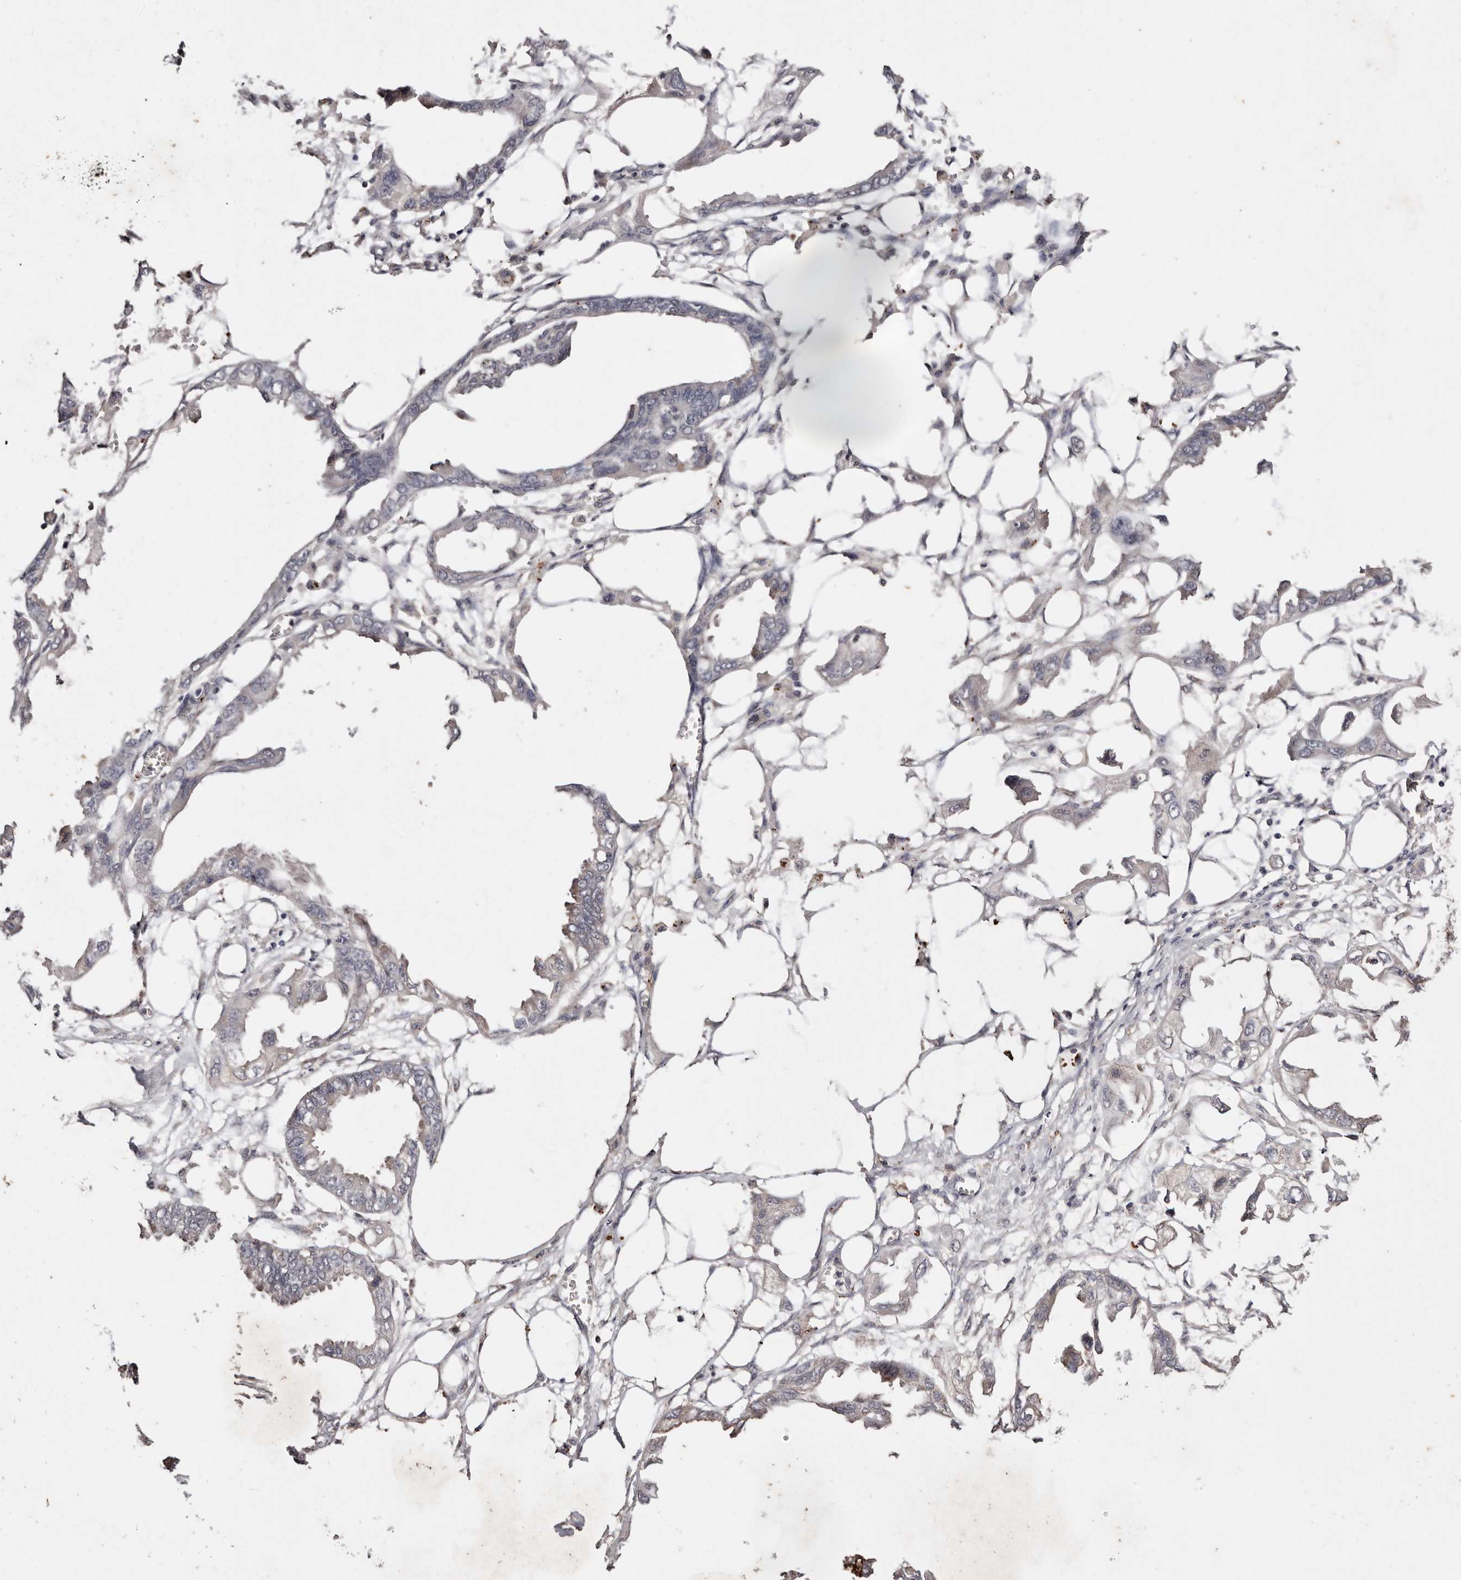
{"staining": {"intensity": "weak", "quantity": "<25%", "location": "cytoplasmic/membranous"}, "tissue": "endometrial cancer", "cell_type": "Tumor cells", "image_type": "cancer", "snomed": [{"axis": "morphology", "description": "Adenocarcinoma, NOS"}, {"axis": "morphology", "description": "Adenocarcinoma, metastatic, NOS"}, {"axis": "topography", "description": "Adipose tissue"}, {"axis": "topography", "description": "Endometrium"}], "caption": "This is an immunohistochemistry (IHC) micrograph of human endometrial adenocarcinoma. There is no positivity in tumor cells.", "gene": "BICRAL", "patient": {"sex": "female", "age": 67}}